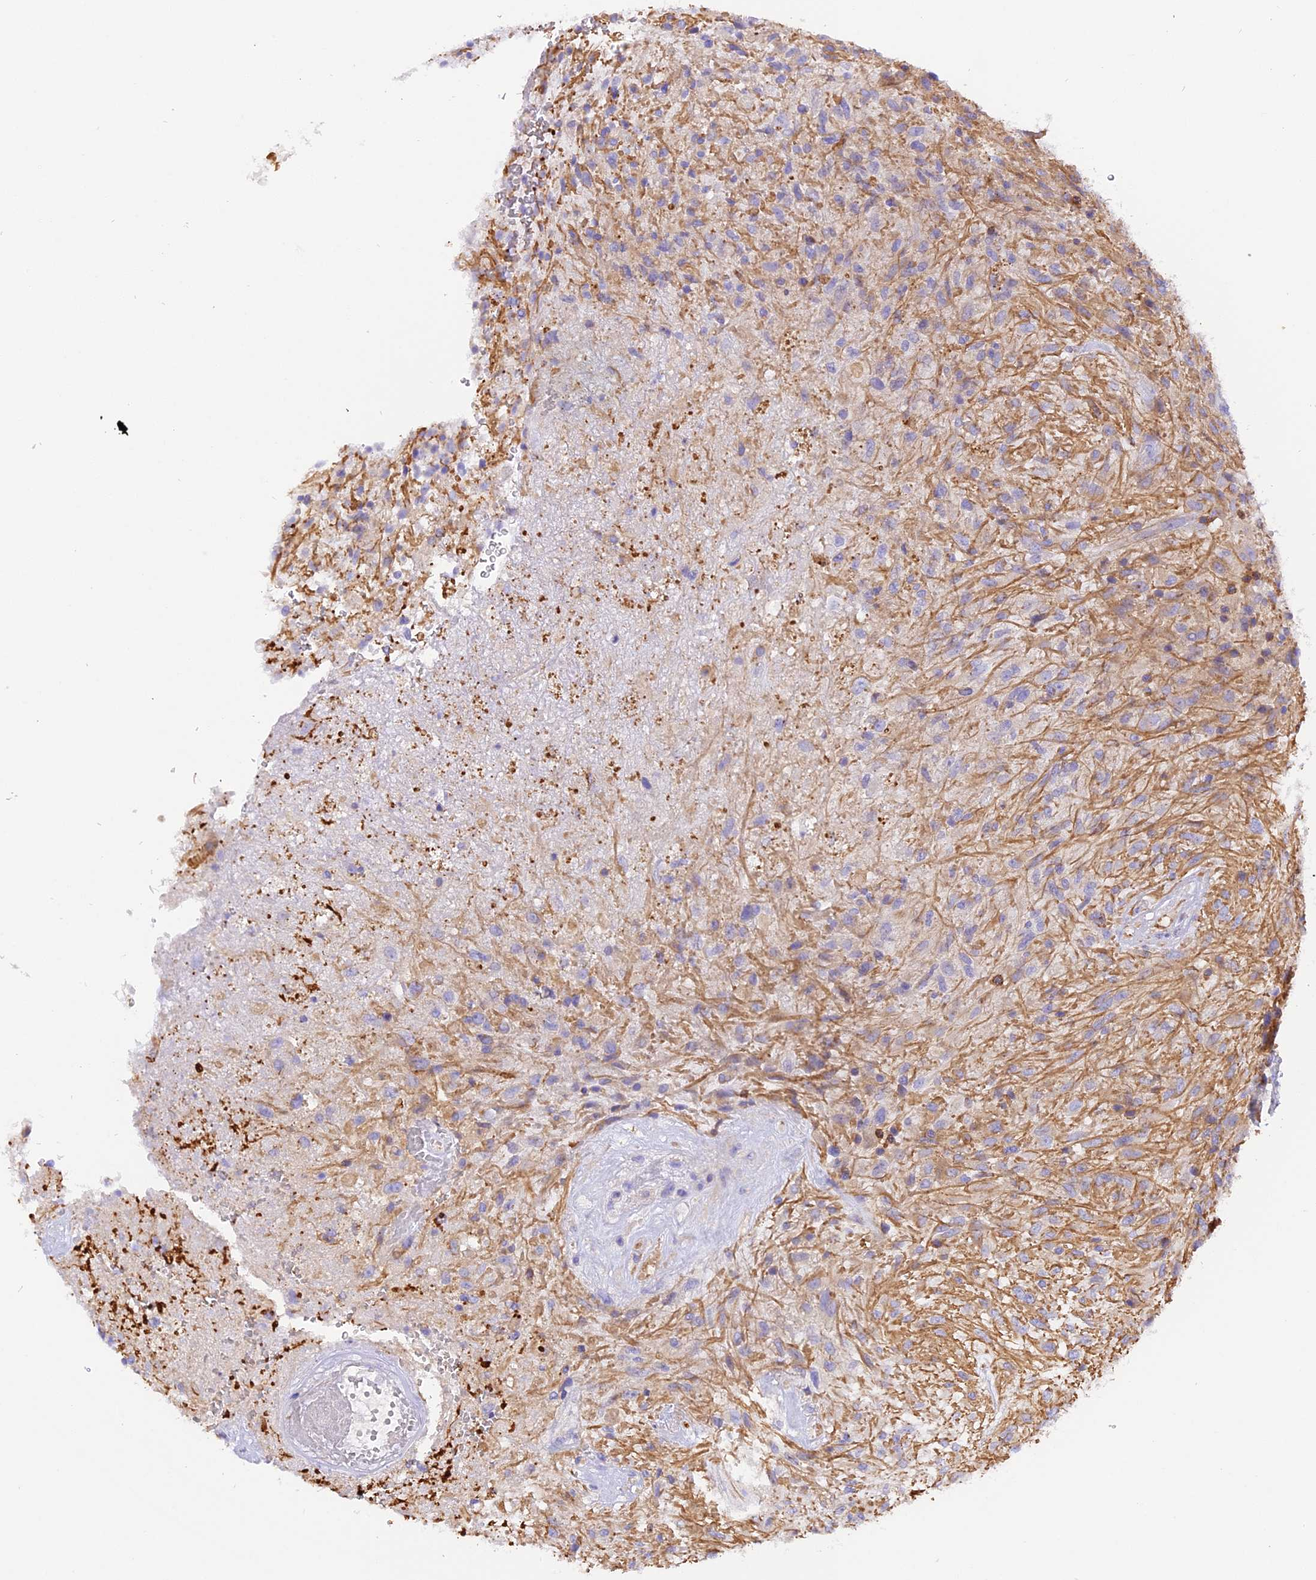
{"staining": {"intensity": "negative", "quantity": "none", "location": "none"}, "tissue": "glioma", "cell_type": "Tumor cells", "image_type": "cancer", "snomed": [{"axis": "morphology", "description": "Glioma, malignant, High grade"}, {"axis": "topography", "description": "Brain"}], "caption": "Protein analysis of malignant glioma (high-grade) exhibits no significant expression in tumor cells.", "gene": "FAM193A", "patient": {"sex": "male", "age": 56}}